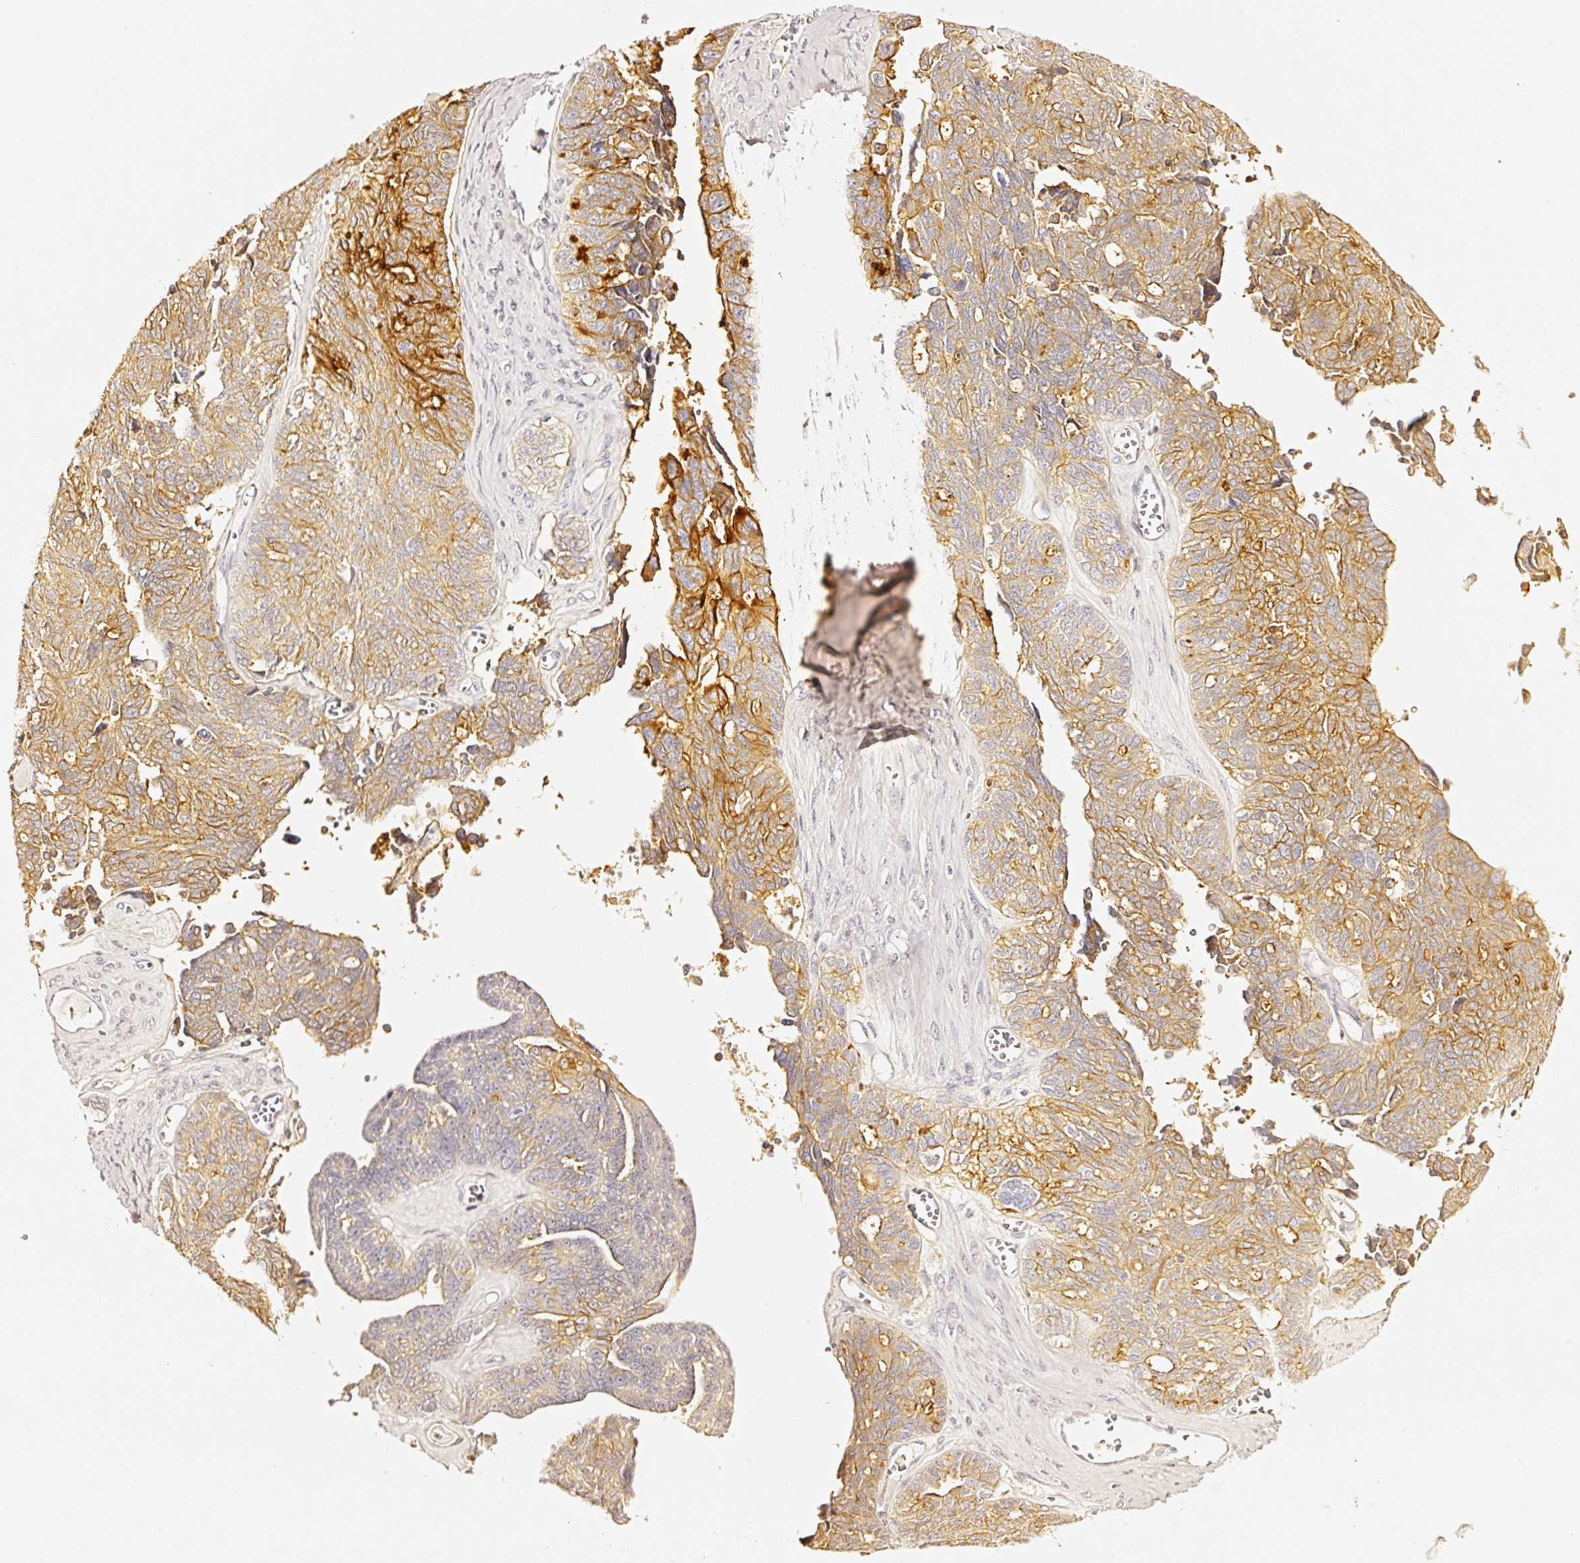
{"staining": {"intensity": "moderate", "quantity": "25%-75%", "location": "cytoplasmic/membranous"}, "tissue": "ovarian cancer", "cell_type": "Tumor cells", "image_type": "cancer", "snomed": [{"axis": "morphology", "description": "Cystadenocarcinoma, serous, NOS"}, {"axis": "topography", "description": "Ovary"}], "caption": "Ovarian cancer (serous cystadenocarcinoma) was stained to show a protein in brown. There is medium levels of moderate cytoplasmic/membranous staining in approximately 25%-75% of tumor cells. (Brightfield microscopy of DAB IHC at high magnification).", "gene": "CD47", "patient": {"sex": "female", "age": 79}}